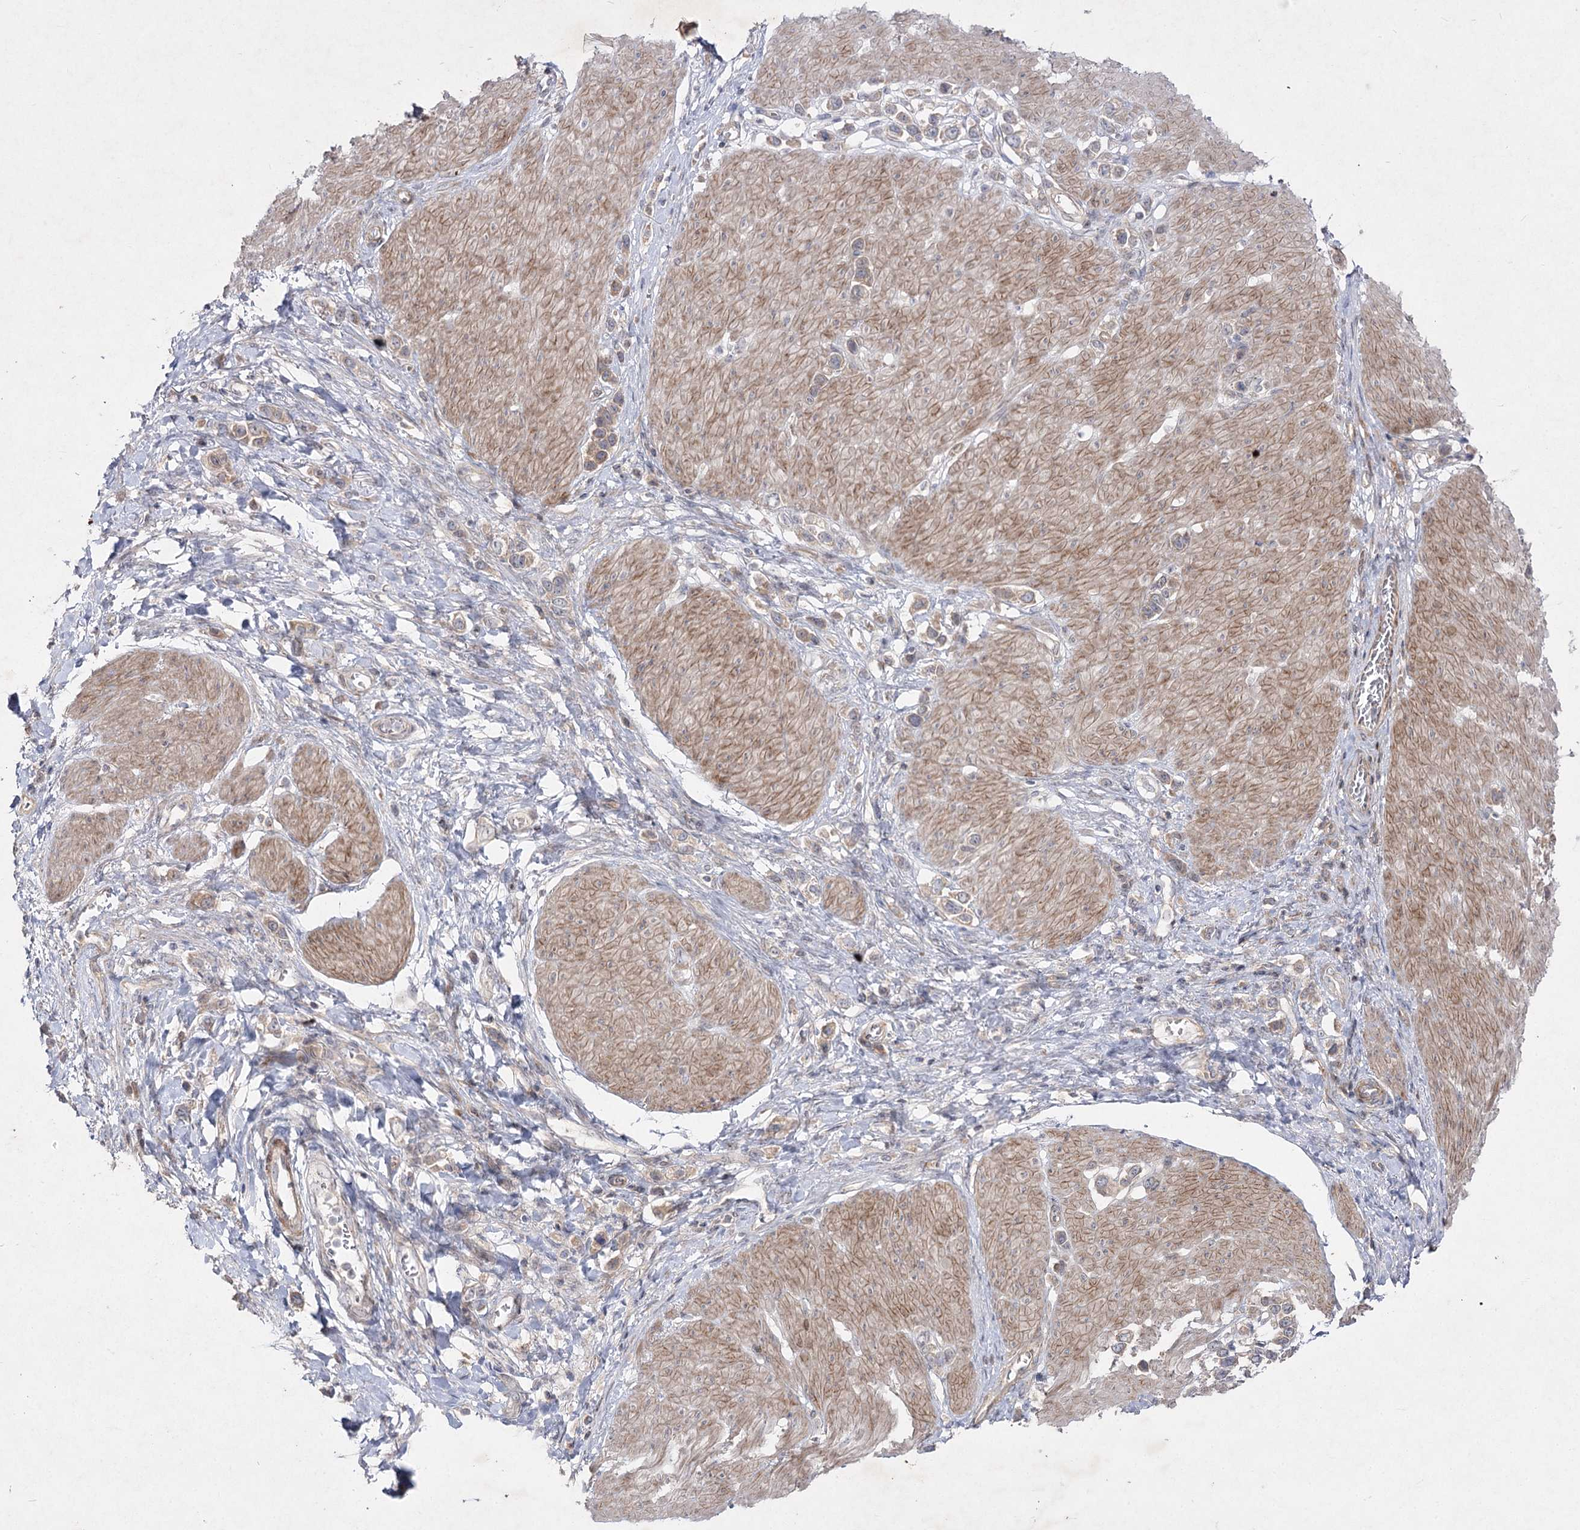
{"staining": {"intensity": "weak", "quantity": ">75%", "location": "cytoplasmic/membranous"}, "tissue": "stomach cancer", "cell_type": "Tumor cells", "image_type": "cancer", "snomed": [{"axis": "morphology", "description": "Normal tissue, NOS"}, {"axis": "morphology", "description": "Adenocarcinoma, NOS"}, {"axis": "topography", "description": "Stomach, upper"}, {"axis": "topography", "description": "Stomach"}], "caption": "Protein analysis of stomach adenocarcinoma tissue reveals weak cytoplasmic/membranous expression in about >75% of tumor cells.", "gene": "CIB2", "patient": {"sex": "female", "age": 65}}